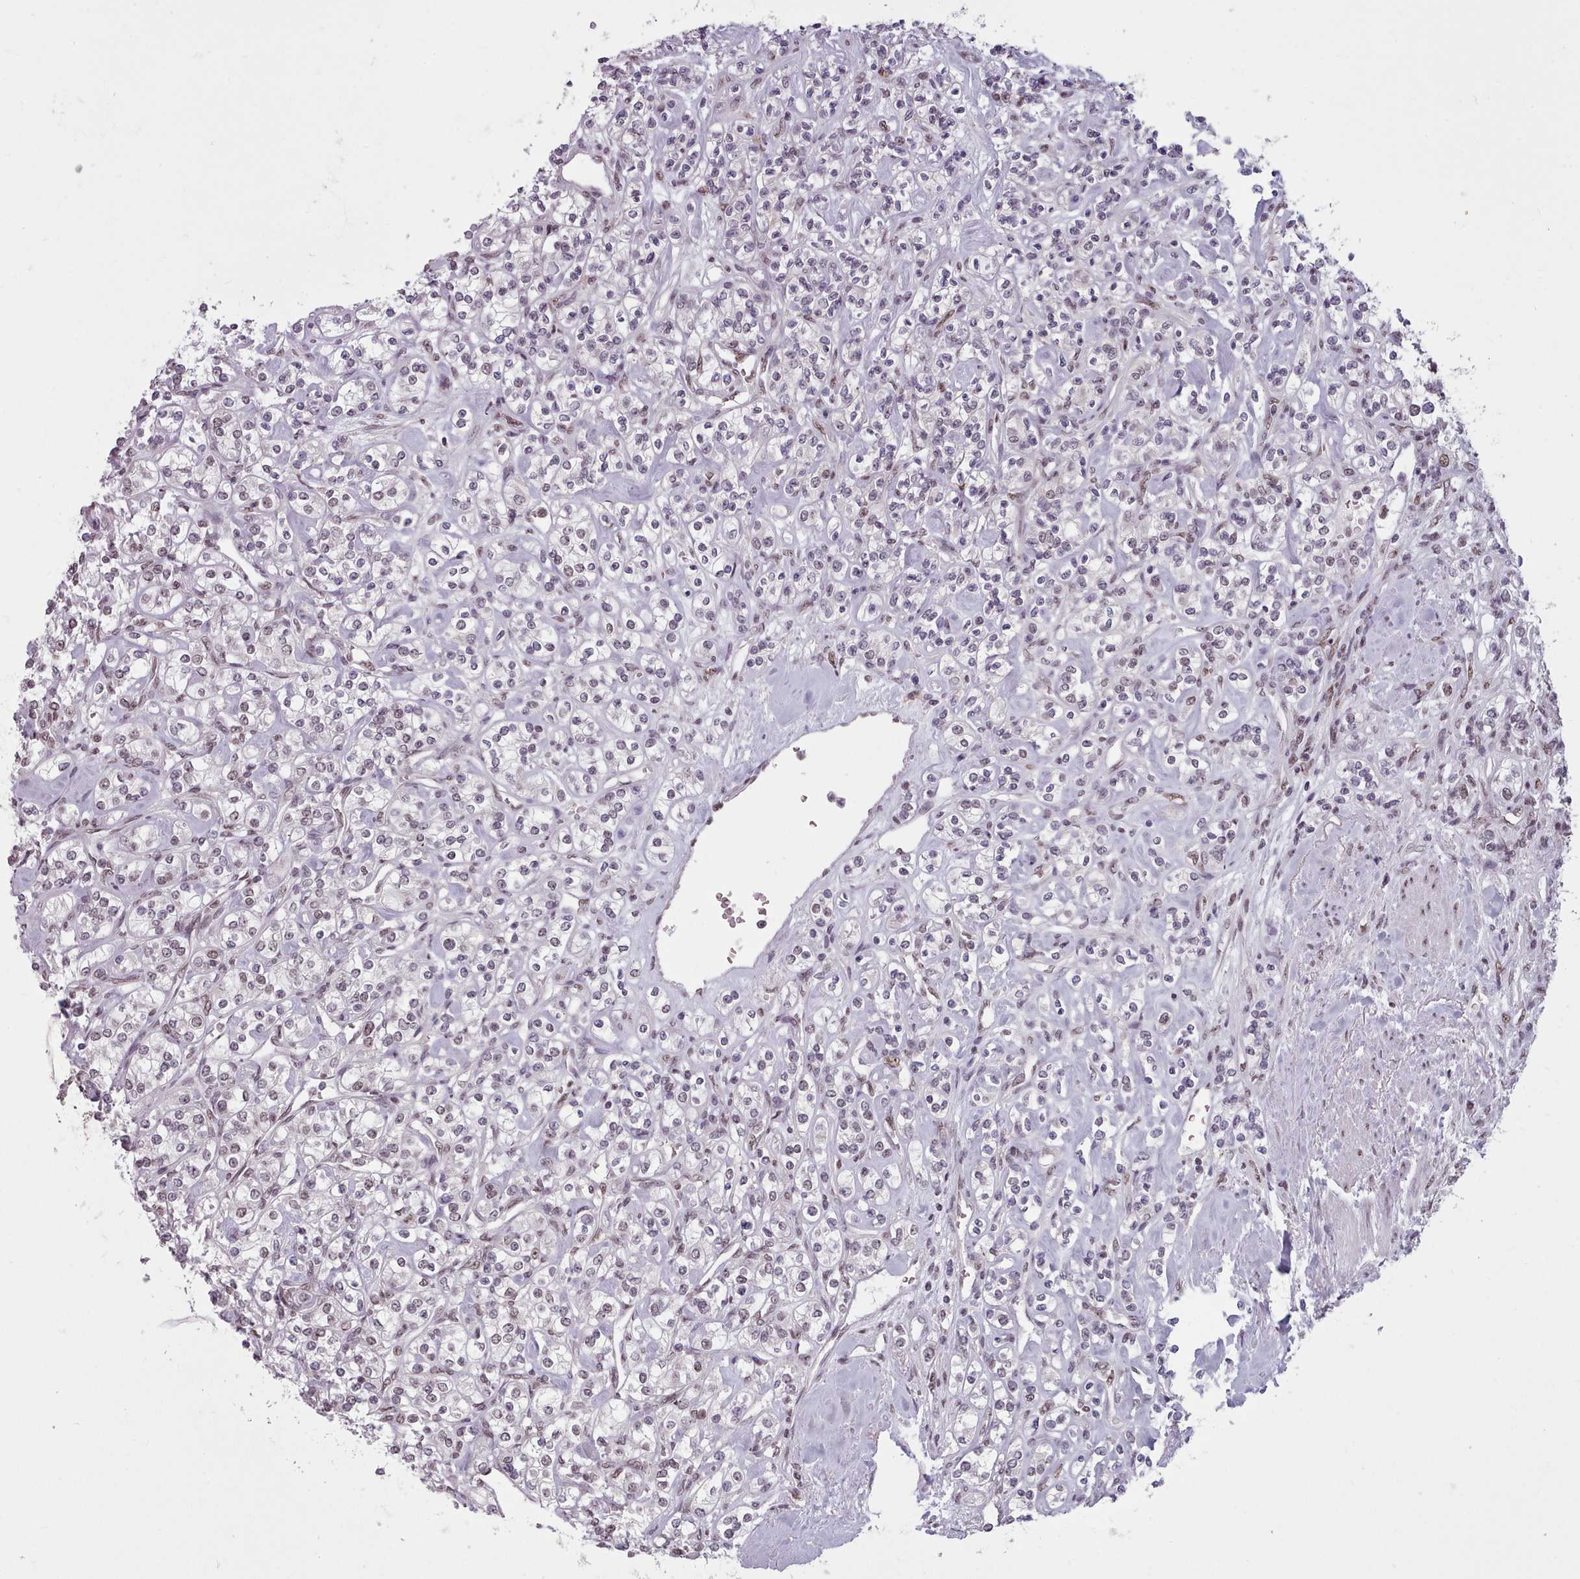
{"staining": {"intensity": "weak", "quantity": "25%-75%", "location": "nuclear"}, "tissue": "renal cancer", "cell_type": "Tumor cells", "image_type": "cancer", "snomed": [{"axis": "morphology", "description": "Adenocarcinoma, NOS"}, {"axis": "topography", "description": "Kidney"}], "caption": "Human renal cancer stained for a protein (brown) shows weak nuclear positive positivity in about 25%-75% of tumor cells.", "gene": "SRRM1", "patient": {"sex": "male", "age": 77}}